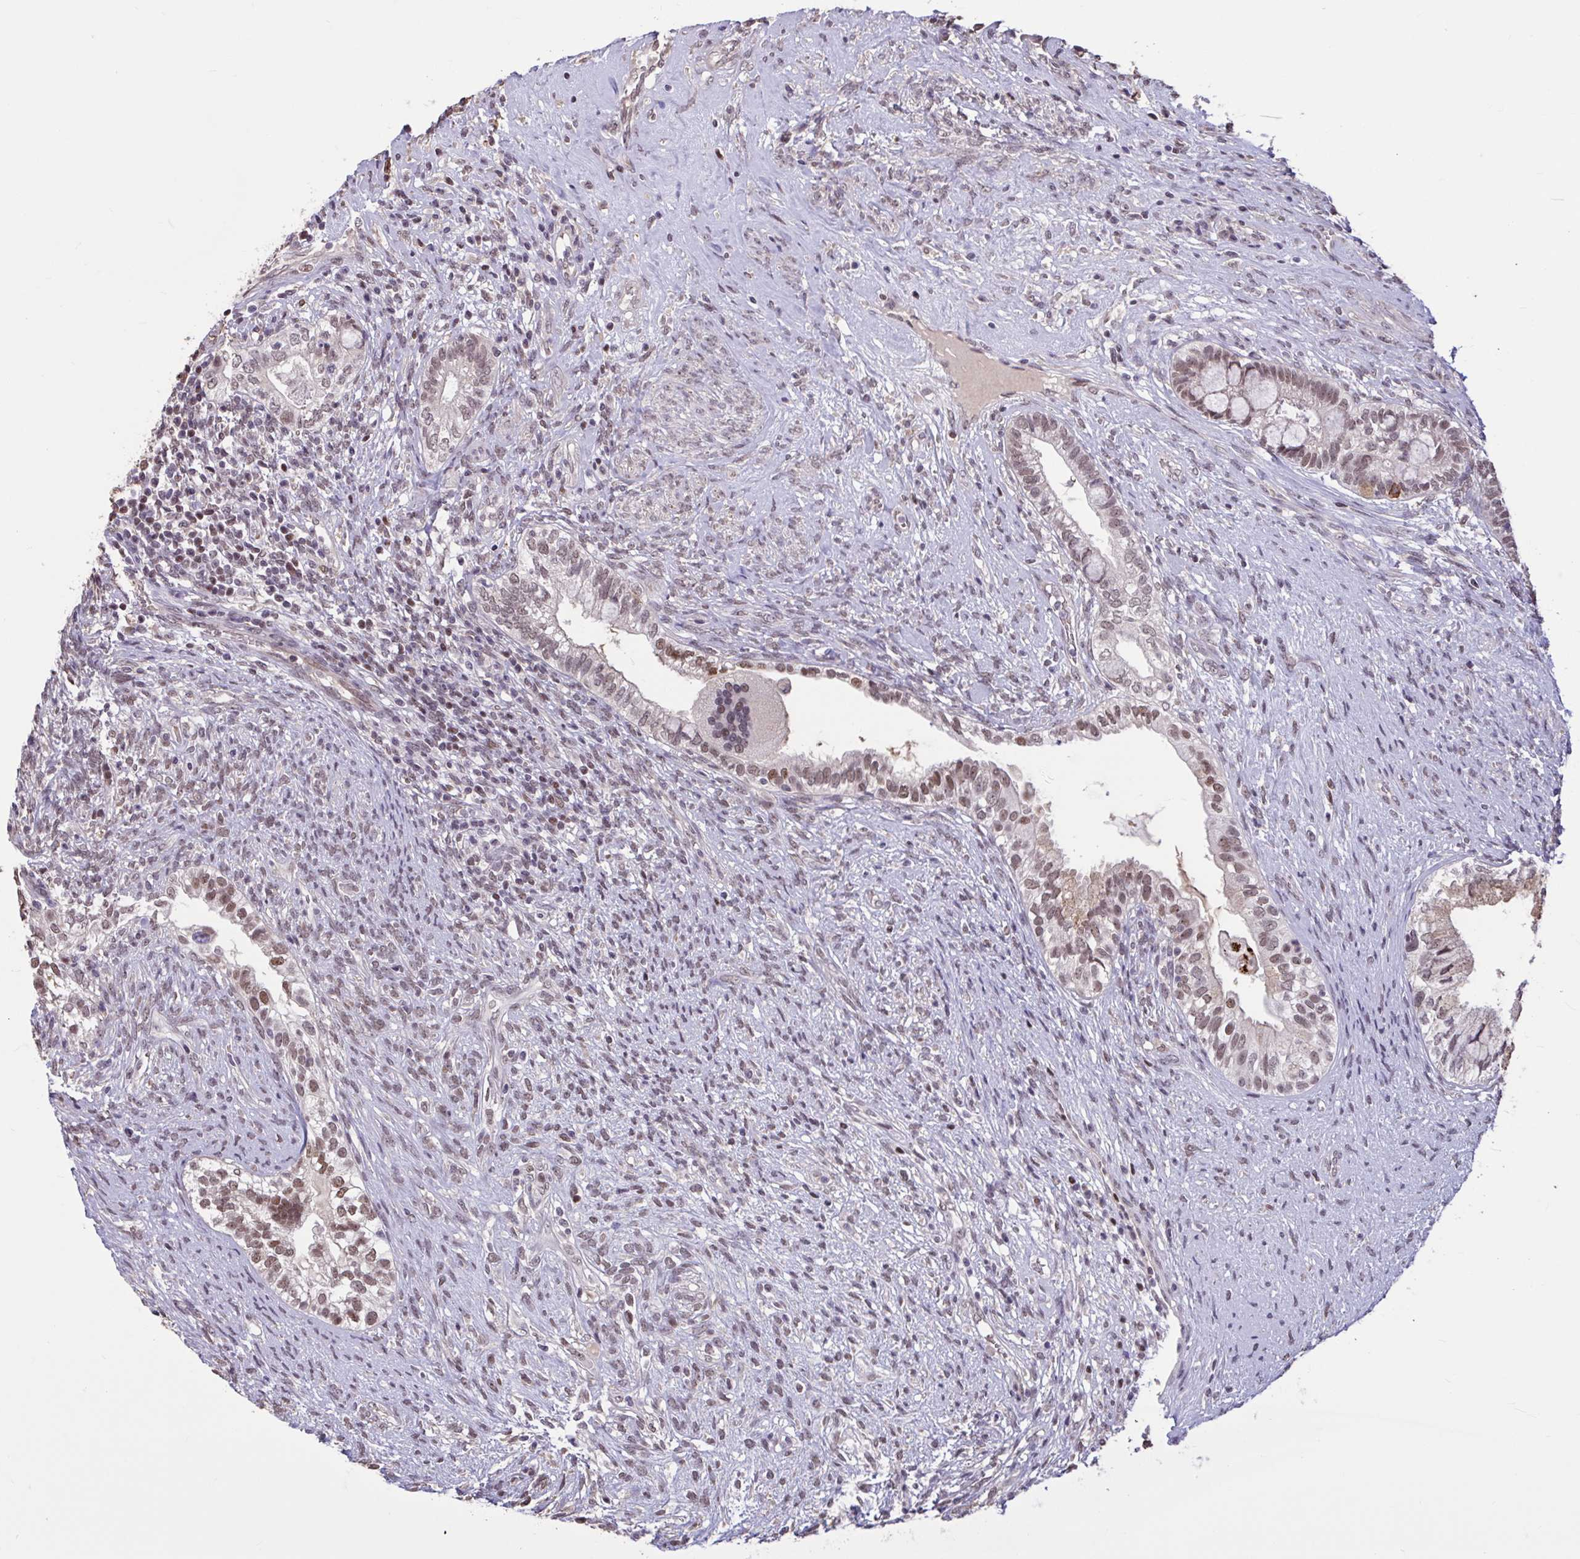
{"staining": {"intensity": "moderate", "quantity": "25%-75%", "location": "nuclear"}, "tissue": "testis cancer", "cell_type": "Tumor cells", "image_type": "cancer", "snomed": [{"axis": "morphology", "description": "Seminoma, NOS"}, {"axis": "morphology", "description": "Carcinoma, Embryonal, NOS"}, {"axis": "topography", "description": "Testis"}], "caption": "This image reveals IHC staining of testis cancer (seminoma), with medium moderate nuclear expression in about 25%-75% of tumor cells.", "gene": "ZNF414", "patient": {"sex": "male", "age": 41}}